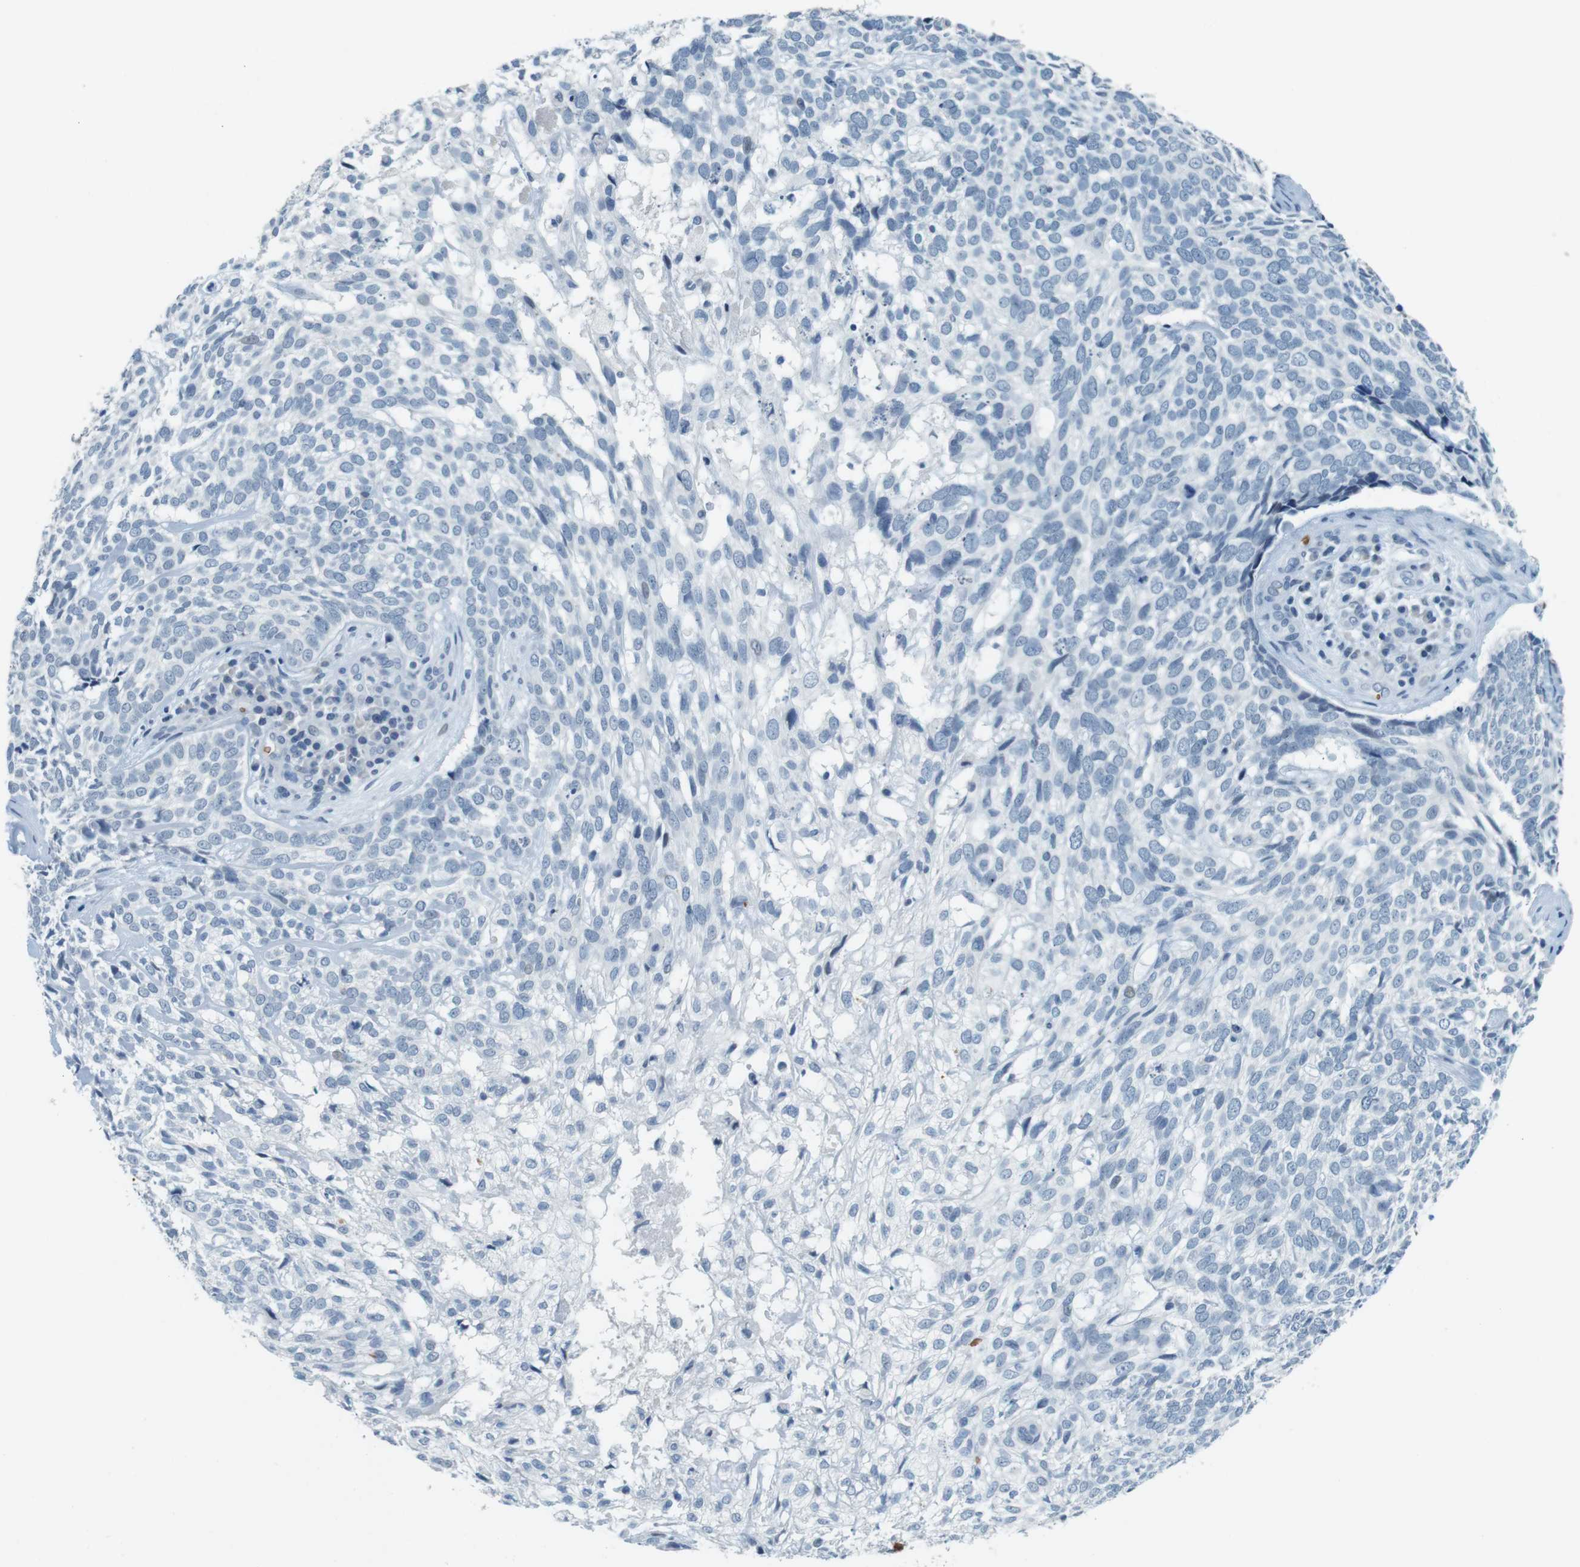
{"staining": {"intensity": "negative", "quantity": "none", "location": "none"}, "tissue": "skin cancer", "cell_type": "Tumor cells", "image_type": "cancer", "snomed": [{"axis": "morphology", "description": "Basal cell carcinoma"}, {"axis": "topography", "description": "Skin"}], "caption": "Tumor cells are negative for brown protein staining in skin basal cell carcinoma.", "gene": "SLC4A1", "patient": {"sex": "male", "age": 72}}